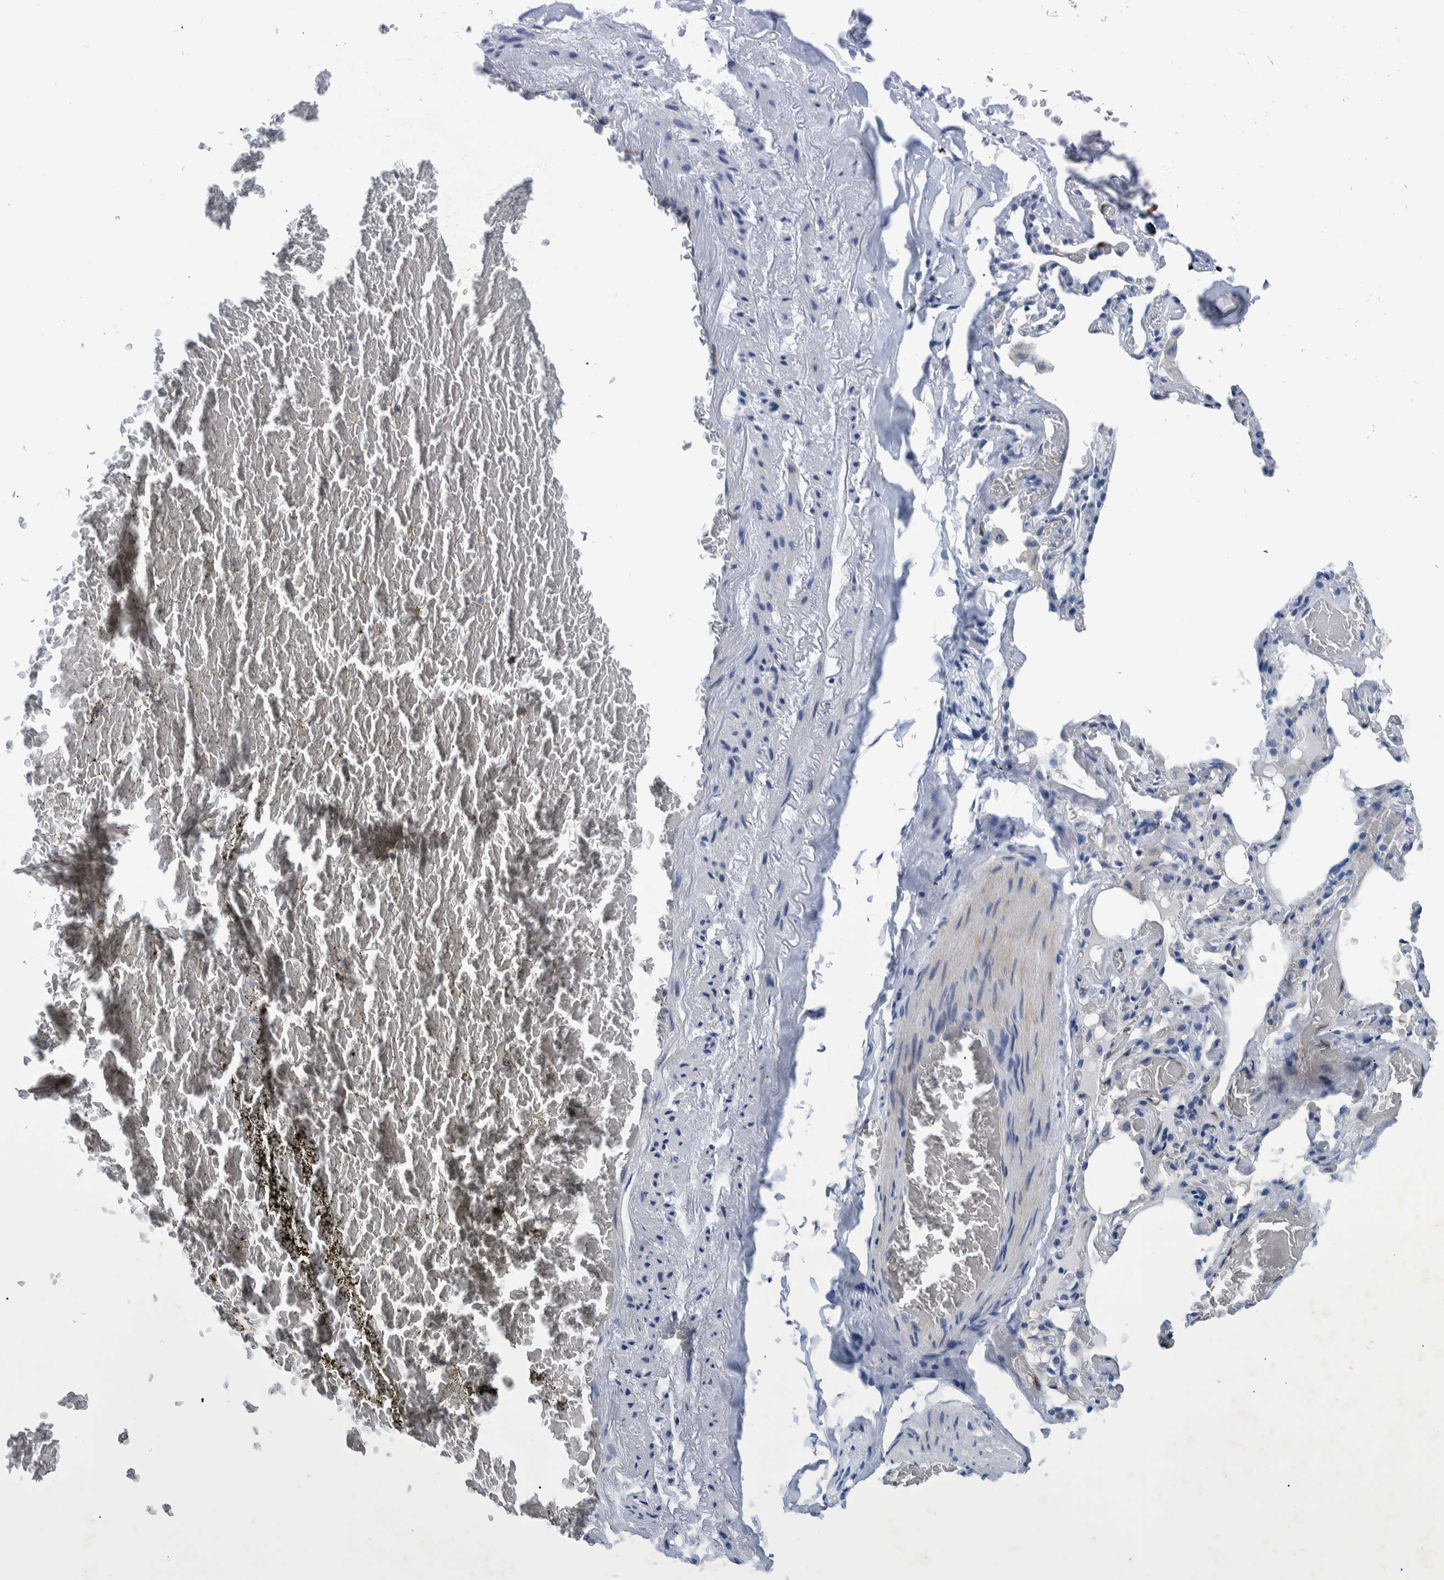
{"staining": {"intensity": "negative", "quantity": "none", "location": "none"}, "tissue": "adipose tissue", "cell_type": "Adipocytes", "image_type": "normal", "snomed": [{"axis": "morphology", "description": "Normal tissue, NOS"}, {"axis": "topography", "description": "Cartilage tissue"}, {"axis": "topography", "description": "Lung"}], "caption": "Adipocytes are negative for protein expression in normal human adipose tissue. (Immunohistochemistry, brightfield microscopy, high magnification).", "gene": "IDO1", "patient": {"sex": "female", "age": 77}}